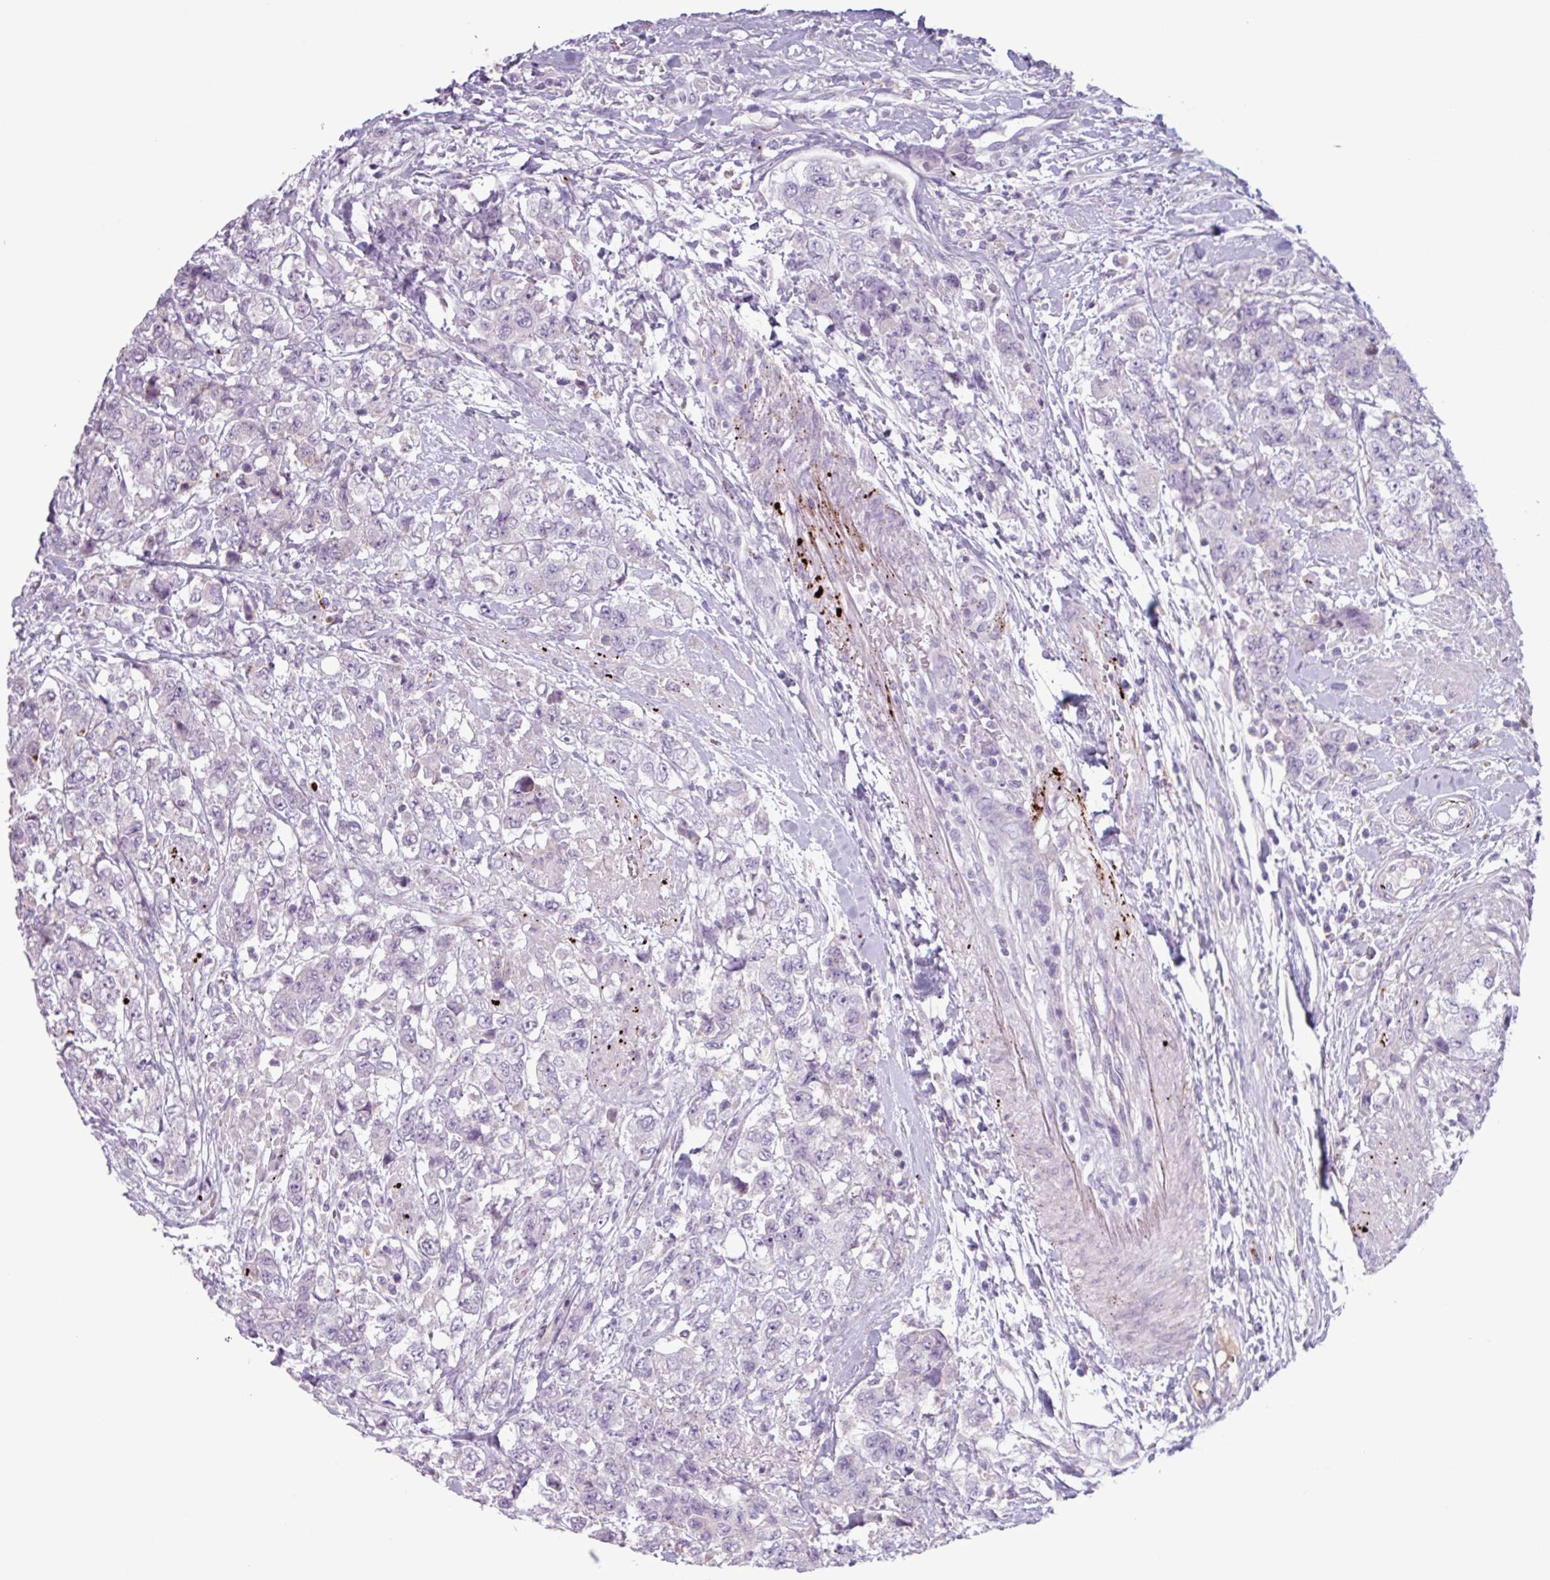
{"staining": {"intensity": "negative", "quantity": "none", "location": "none"}, "tissue": "urothelial cancer", "cell_type": "Tumor cells", "image_type": "cancer", "snomed": [{"axis": "morphology", "description": "Urothelial carcinoma, High grade"}, {"axis": "topography", "description": "Urinary bladder"}], "caption": "An image of high-grade urothelial carcinoma stained for a protein shows no brown staining in tumor cells.", "gene": "C4B", "patient": {"sex": "female", "age": 78}}